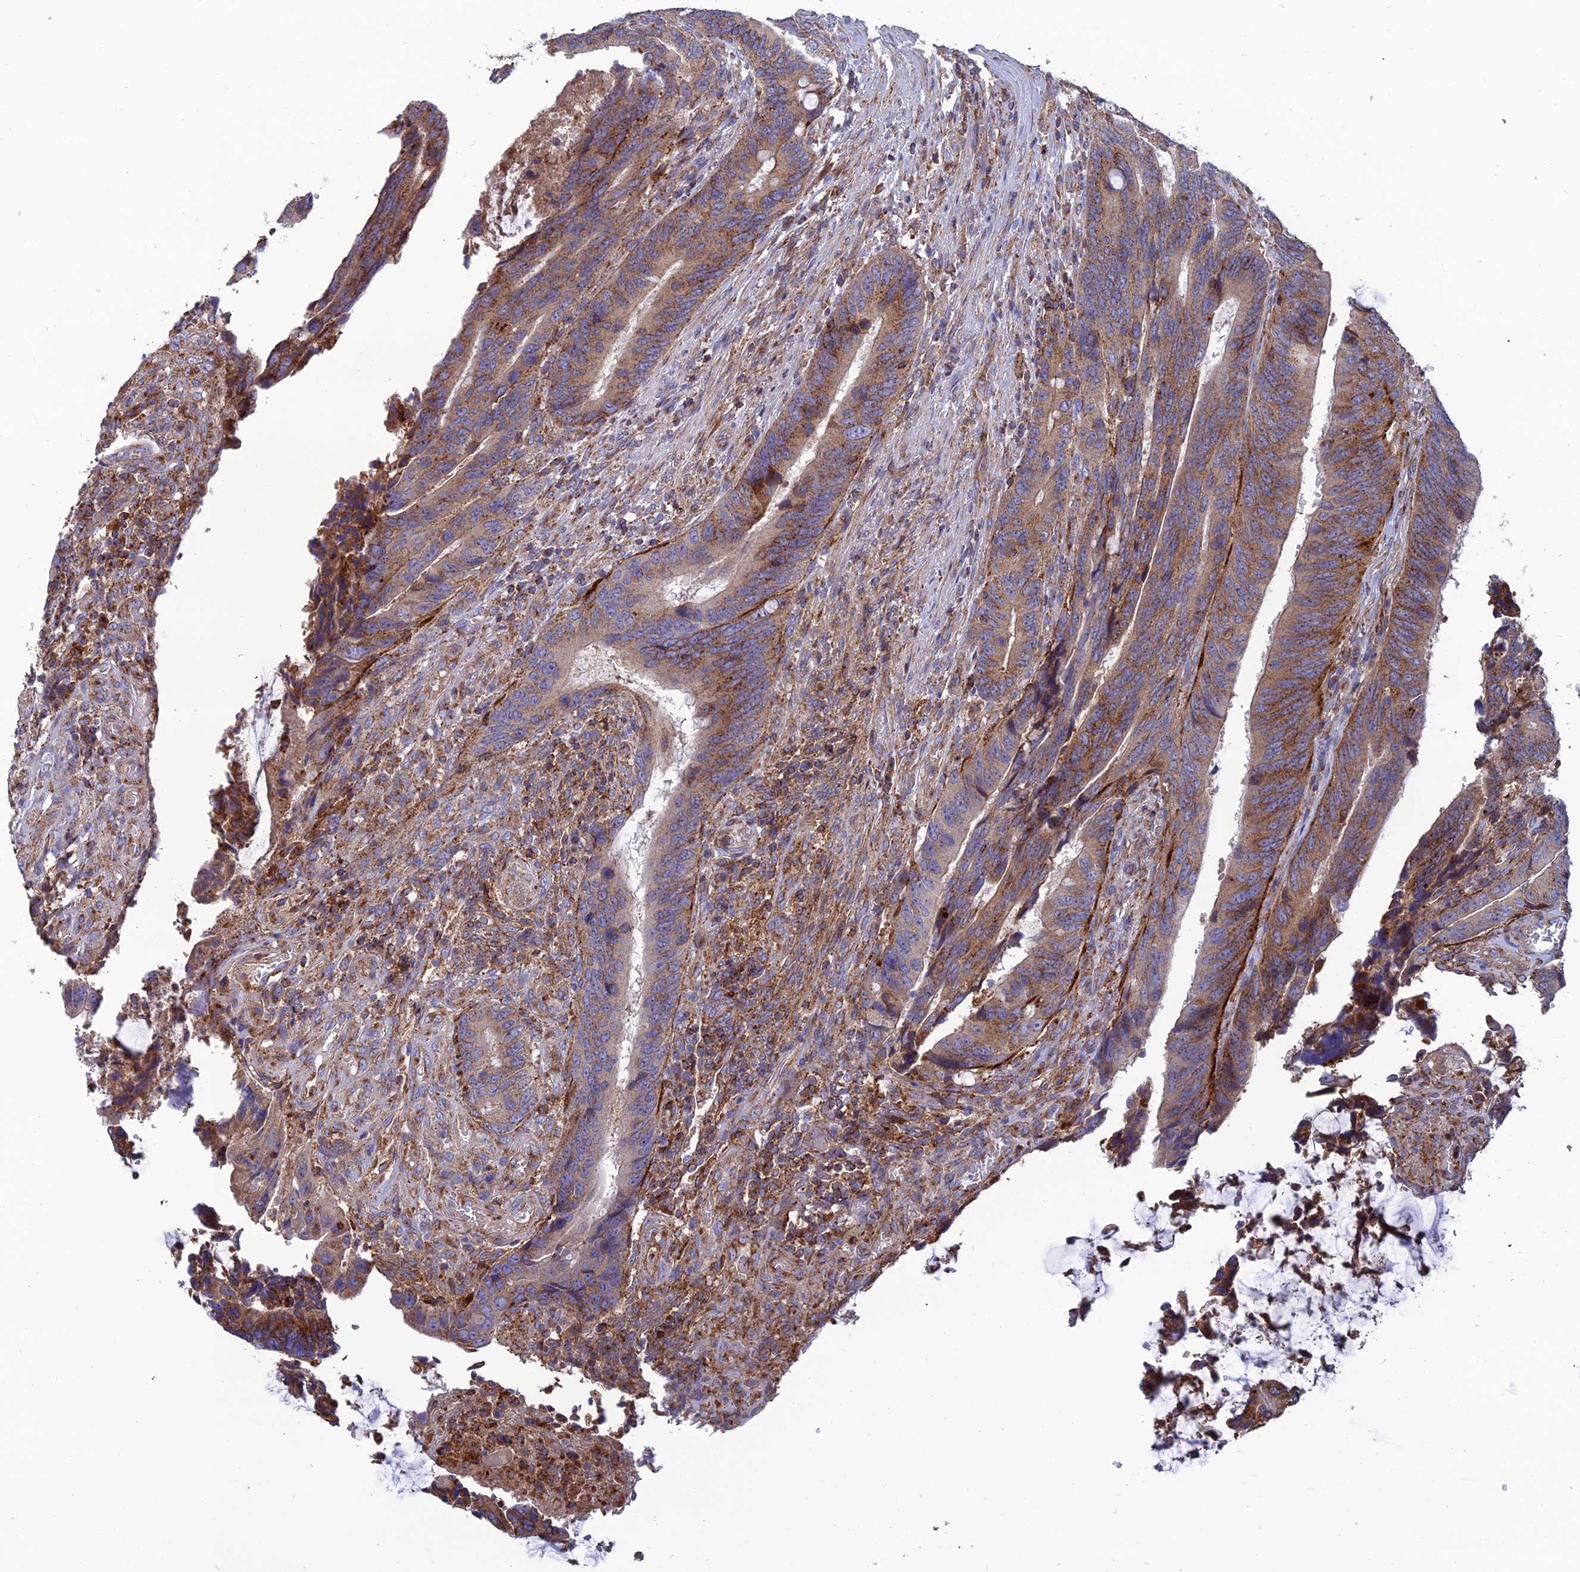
{"staining": {"intensity": "moderate", "quantity": ">75%", "location": "cytoplasmic/membranous"}, "tissue": "colorectal cancer", "cell_type": "Tumor cells", "image_type": "cancer", "snomed": [{"axis": "morphology", "description": "Adenocarcinoma, NOS"}, {"axis": "topography", "description": "Colon"}], "caption": "Immunohistochemical staining of human adenocarcinoma (colorectal) demonstrates medium levels of moderate cytoplasmic/membranous protein staining in about >75% of tumor cells. Nuclei are stained in blue.", "gene": "LNPEP", "patient": {"sex": "male", "age": 87}}